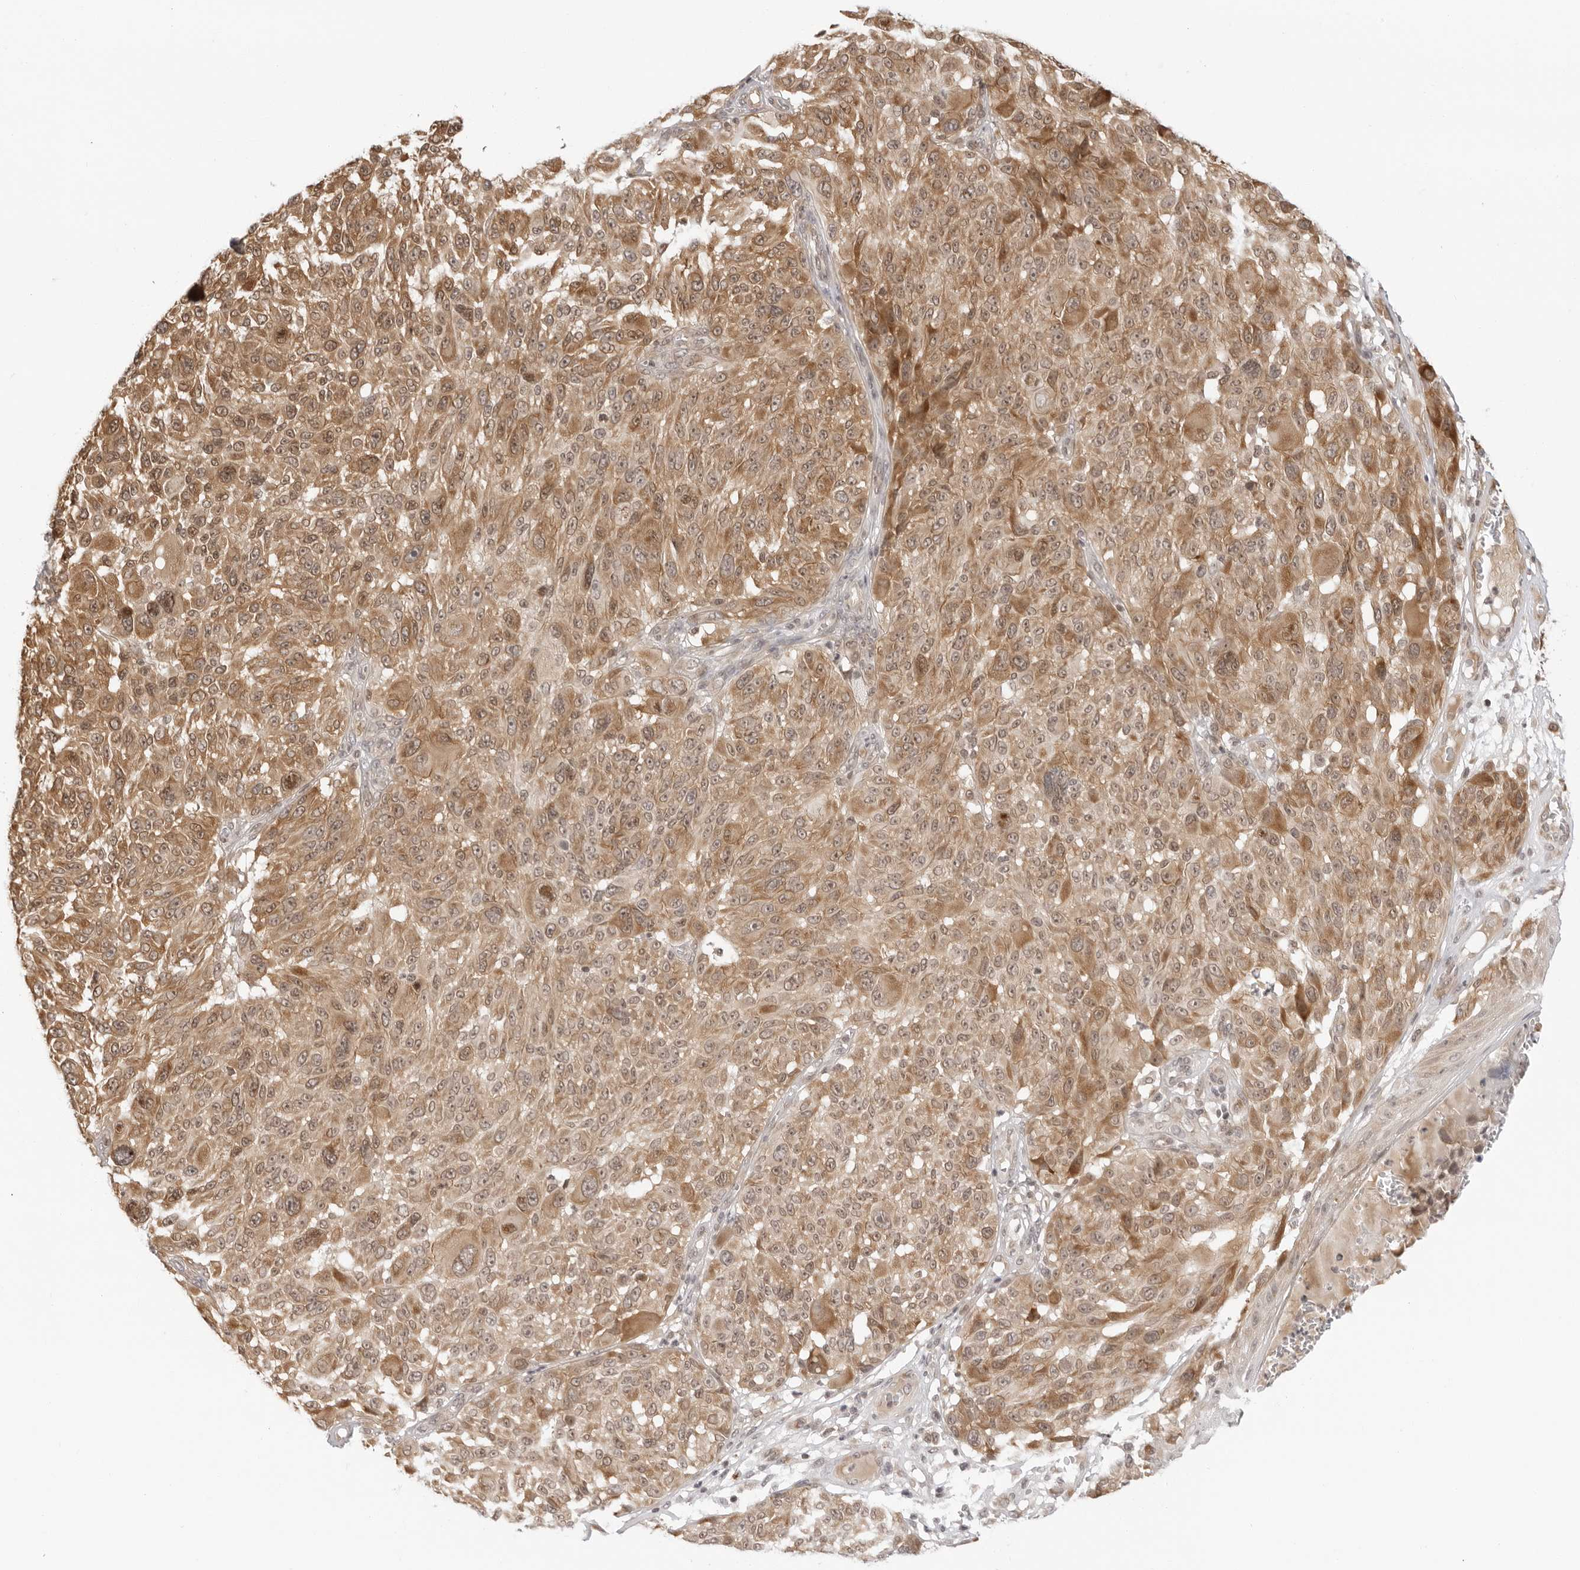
{"staining": {"intensity": "strong", "quantity": ">75%", "location": "cytoplasmic/membranous"}, "tissue": "melanoma", "cell_type": "Tumor cells", "image_type": "cancer", "snomed": [{"axis": "morphology", "description": "Malignant melanoma, NOS"}, {"axis": "topography", "description": "Skin"}], "caption": "DAB (3,3'-diaminobenzidine) immunohistochemical staining of human melanoma demonstrates strong cytoplasmic/membranous protein positivity in approximately >75% of tumor cells.", "gene": "PRRC2C", "patient": {"sex": "male", "age": 83}}